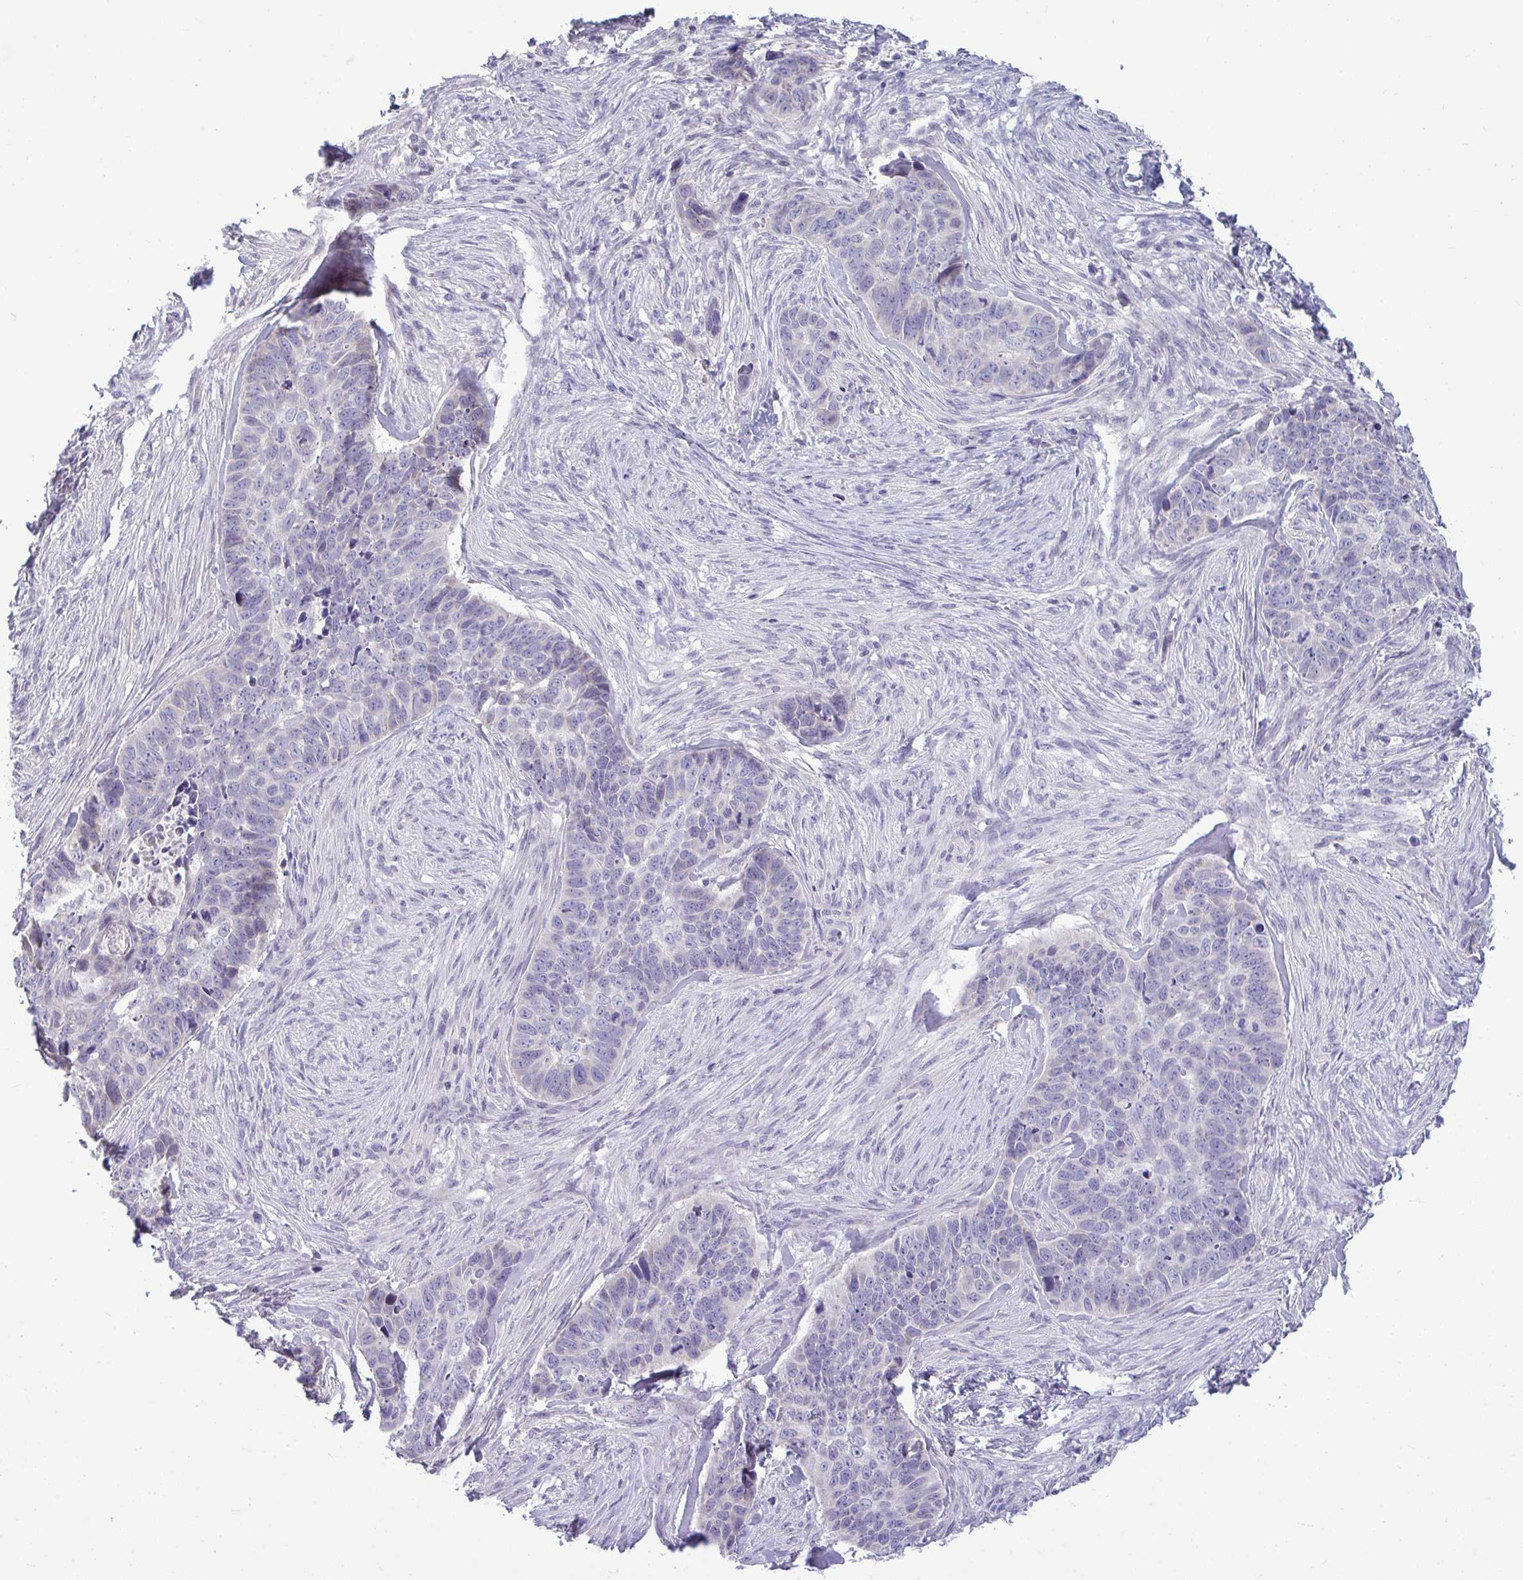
{"staining": {"intensity": "negative", "quantity": "none", "location": "none"}, "tissue": "skin cancer", "cell_type": "Tumor cells", "image_type": "cancer", "snomed": [{"axis": "morphology", "description": "Basal cell carcinoma"}, {"axis": "topography", "description": "Skin"}], "caption": "Skin basal cell carcinoma was stained to show a protein in brown. There is no significant positivity in tumor cells.", "gene": "PIGK", "patient": {"sex": "female", "age": 82}}